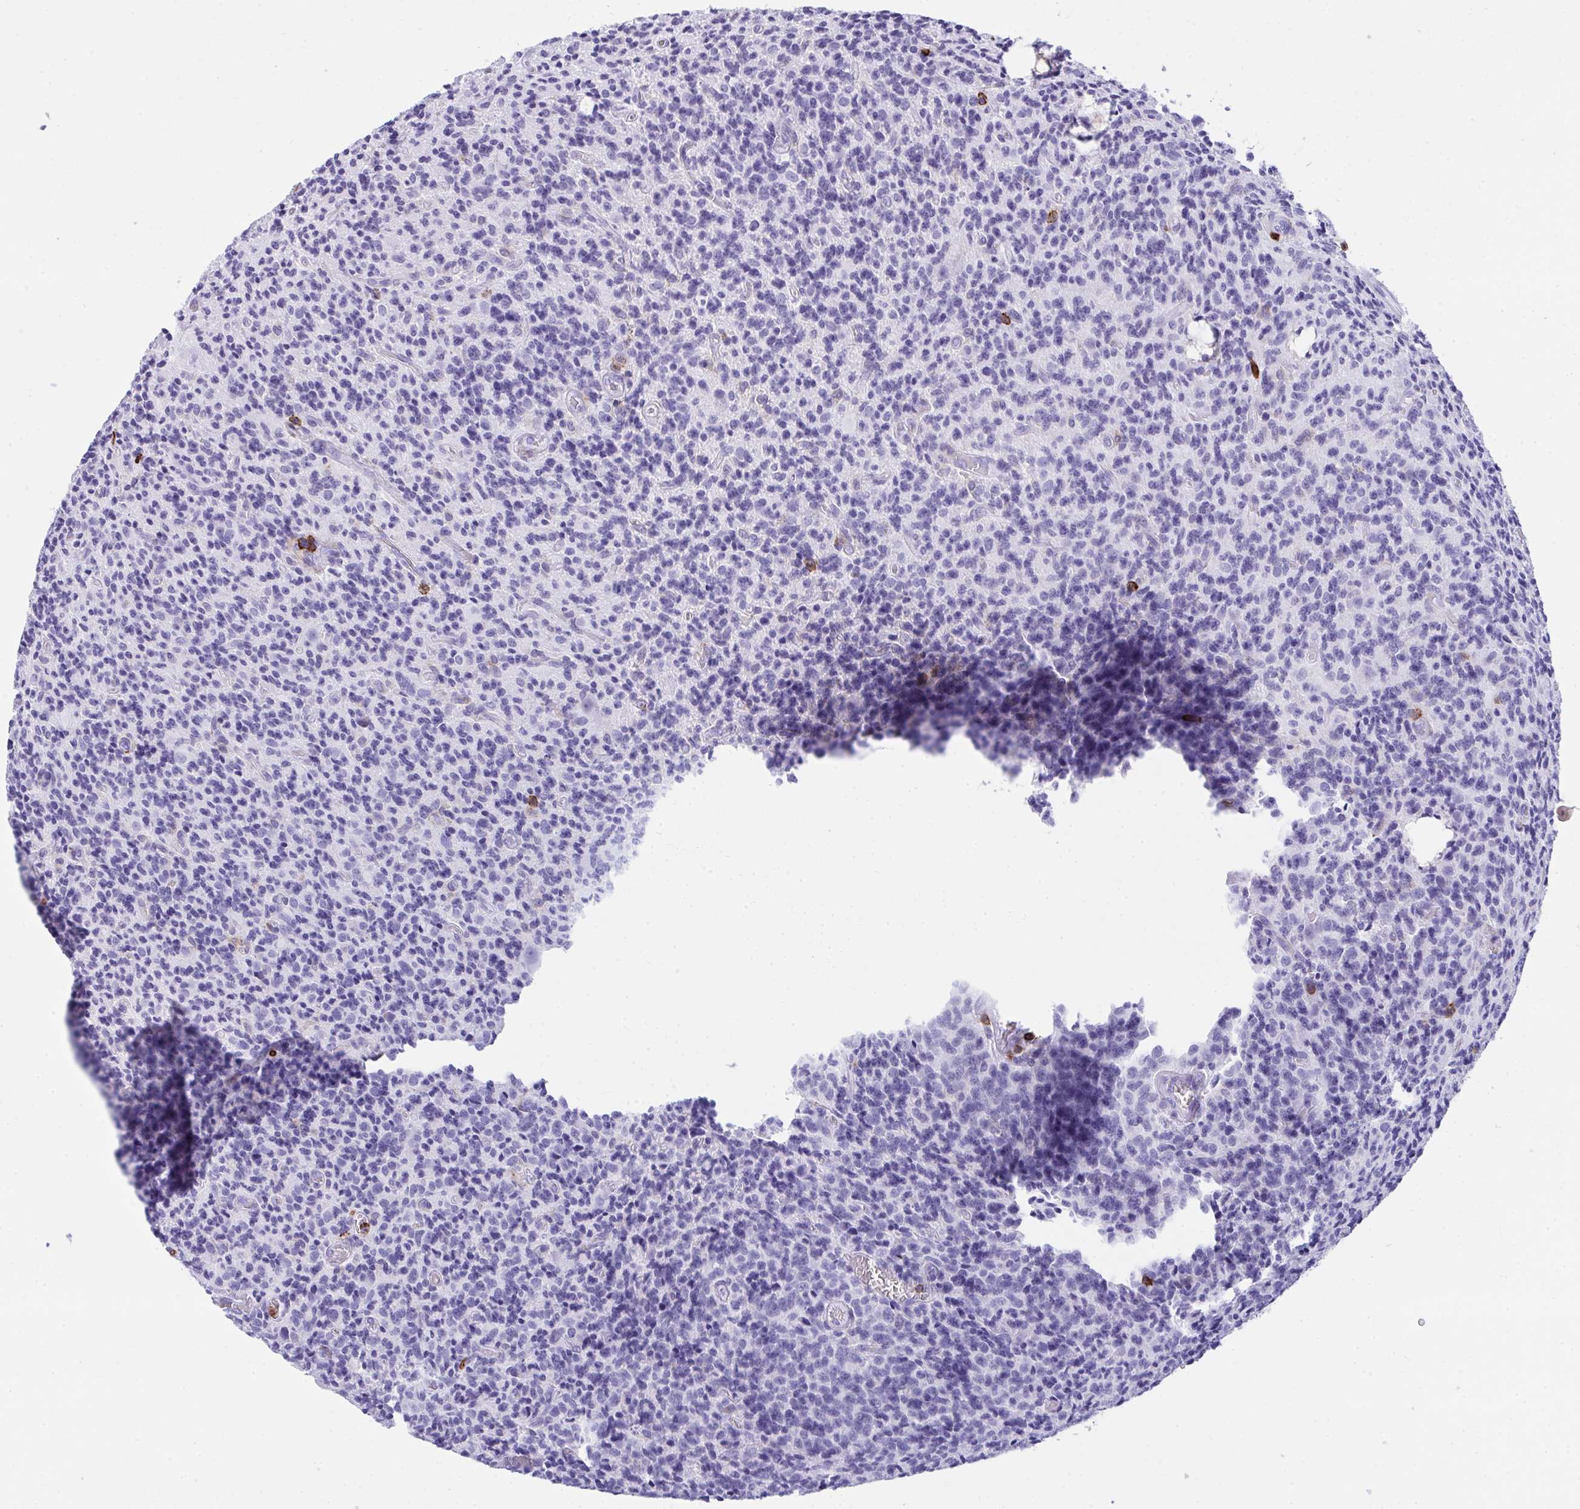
{"staining": {"intensity": "negative", "quantity": "none", "location": "none"}, "tissue": "glioma", "cell_type": "Tumor cells", "image_type": "cancer", "snomed": [{"axis": "morphology", "description": "Glioma, malignant, High grade"}, {"axis": "topography", "description": "Brain"}], "caption": "Immunohistochemical staining of human glioma exhibits no significant positivity in tumor cells. (DAB (3,3'-diaminobenzidine) immunohistochemistry, high magnification).", "gene": "SPN", "patient": {"sex": "male", "age": 76}}